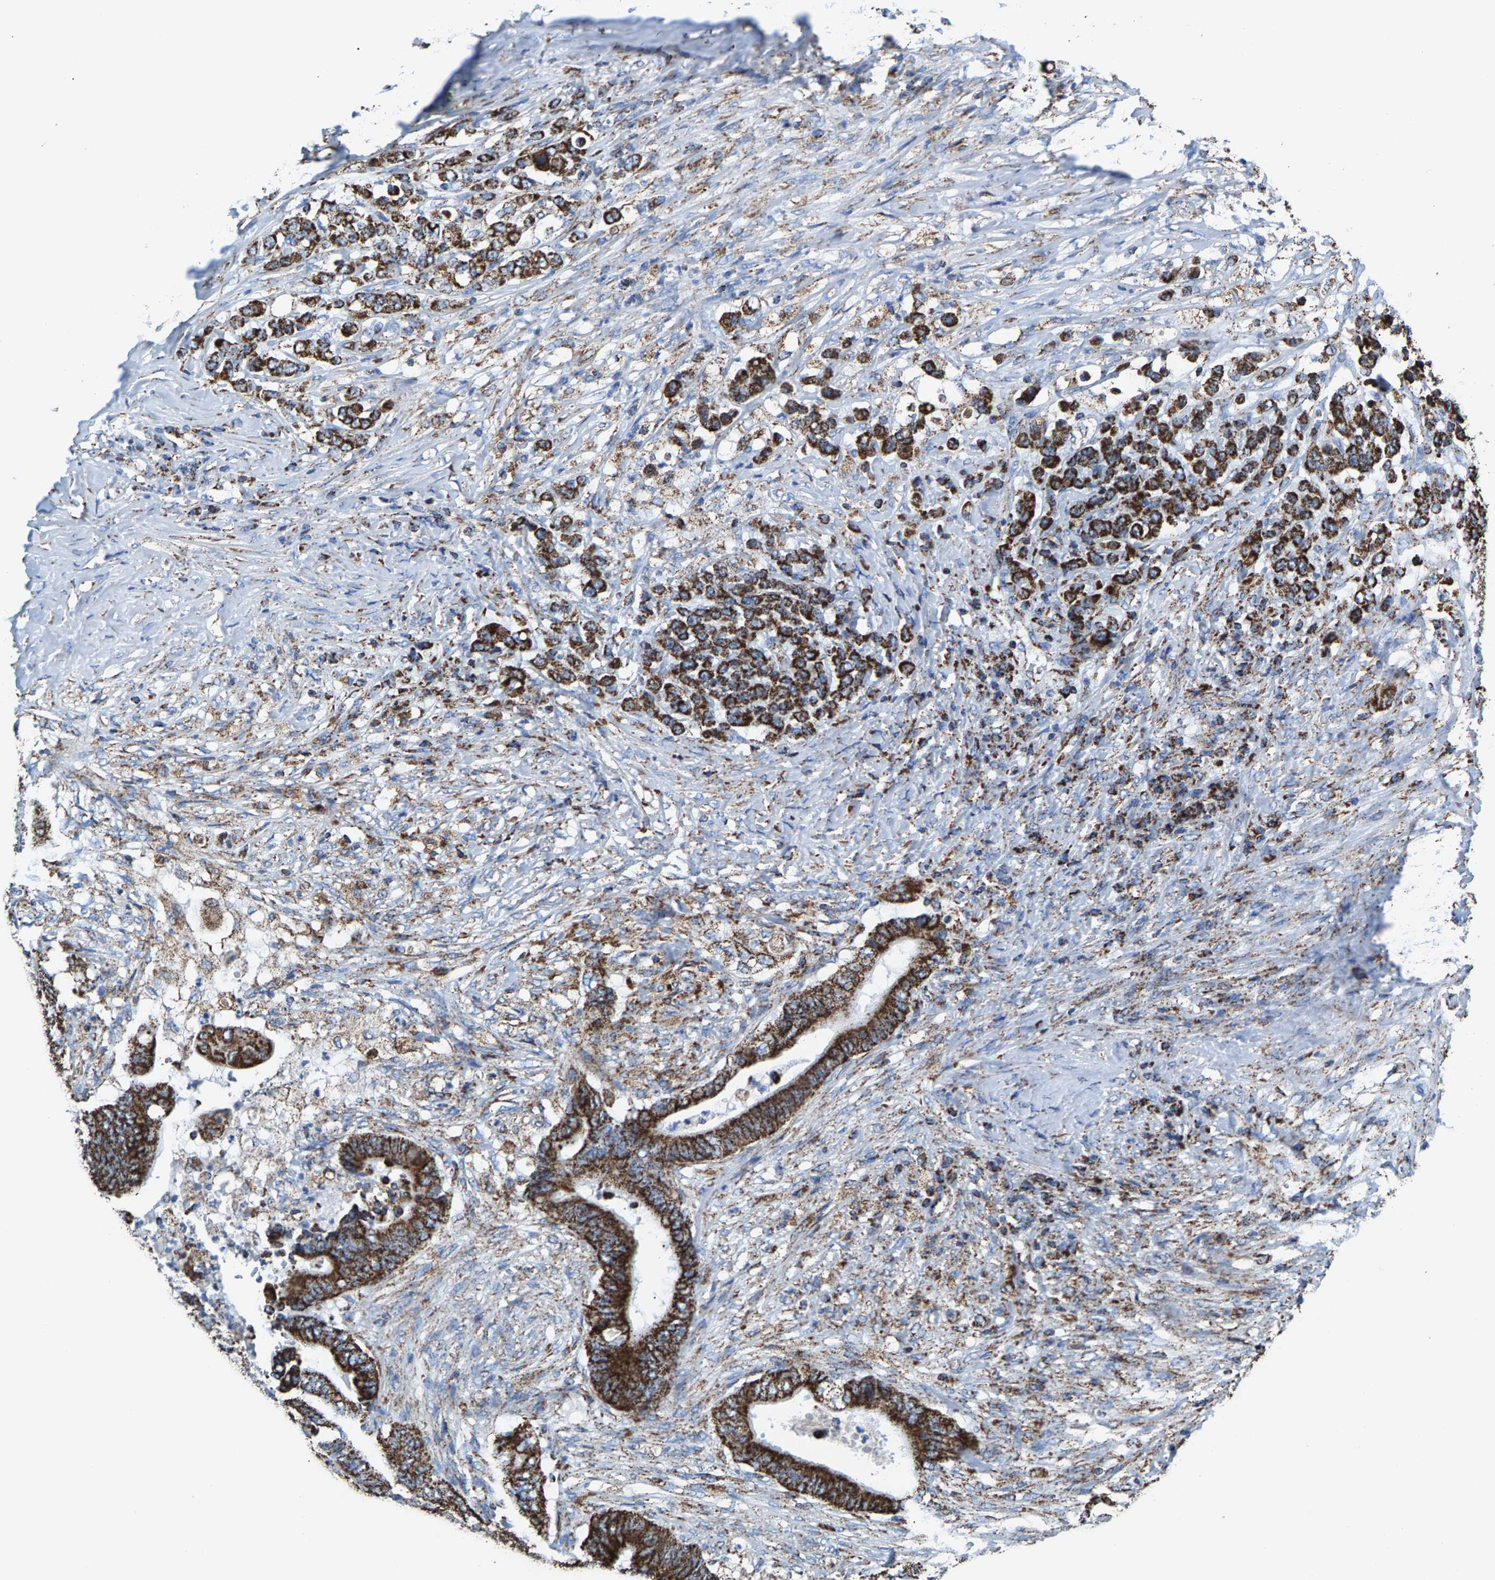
{"staining": {"intensity": "strong", "quantity": ">75%", "location": "cytoplasmic/membranous"}, "tissue": "stomach cancer", "cell_type": "Tumor cells", "image_type": "cancer", "snomed": [{"axis": "morphology", "description": "Adenocarcinoma, NOS"}, {"axis": "topography", "description": "Stomach"}], "caption": "An IHC micrograph of neoplastic tissue is shown. Protein staining in brown labels strong cytoplasmic/membranous positivity in stomach cancer within tumor cells.", "gene": "ECHS1", "patient": {"sex": "female", "age": 73}}